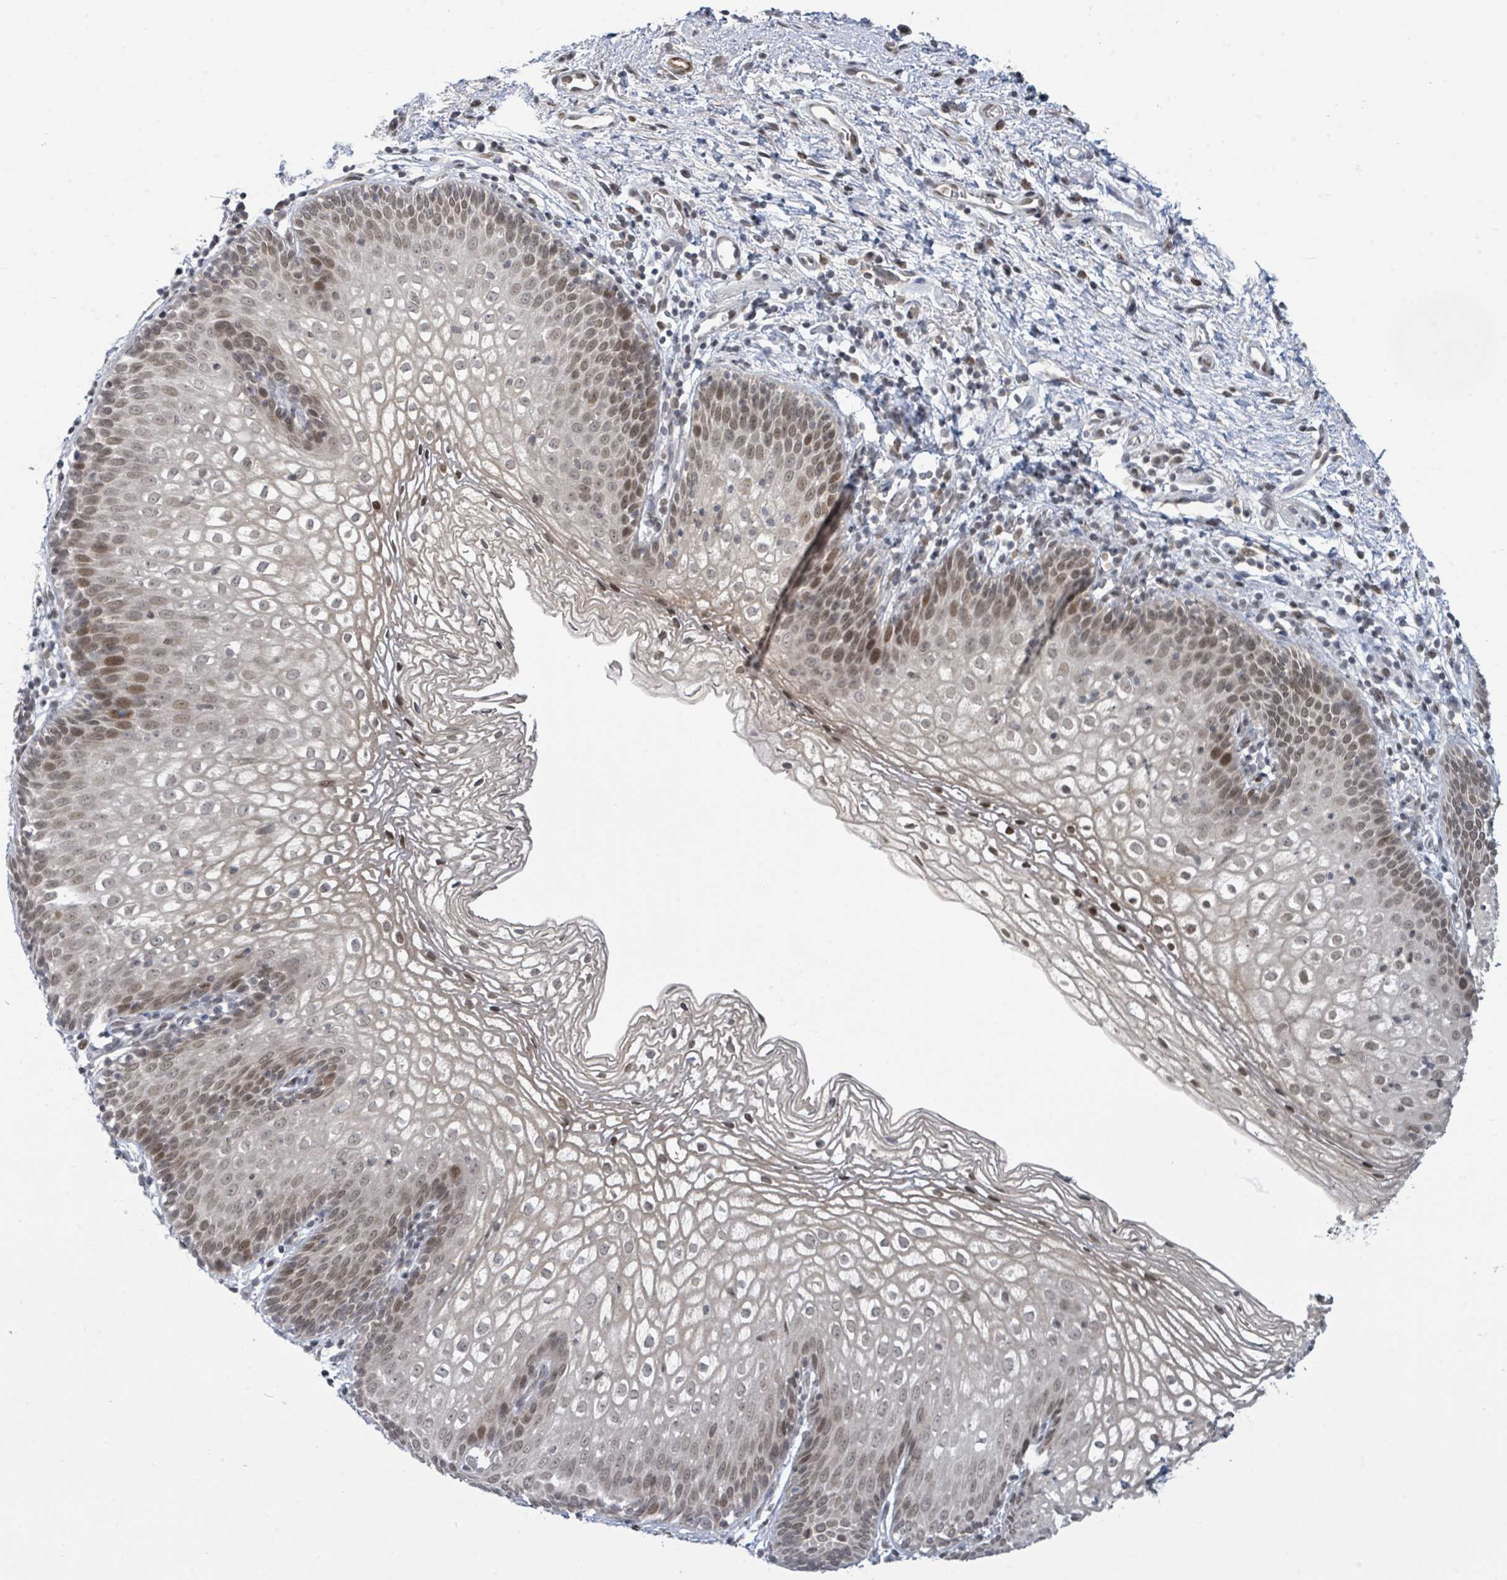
{"staining": {"intensity": "moderate", "quantity": "25%-75%", "location": "nuclear"}, "tissue": "vagina", "cell_type": "Squamous epithelial cells", "image_type": "normal", "snomed": [{"axis": "morphology", "description": "Normal tissue, NOS"}, {"axis": "topography", "description": "Vagina"}], "caption": "A micrograph of vagina stained for a protein displays moderate nuclear brown staining in squamous epithelial cells. (Stains: DAB in brown, nuclei in blue, Microscopy: brightfield microscopy at high magnification).", "gene": "SBF2", "patient": {"sex": "female", "age": 47}}